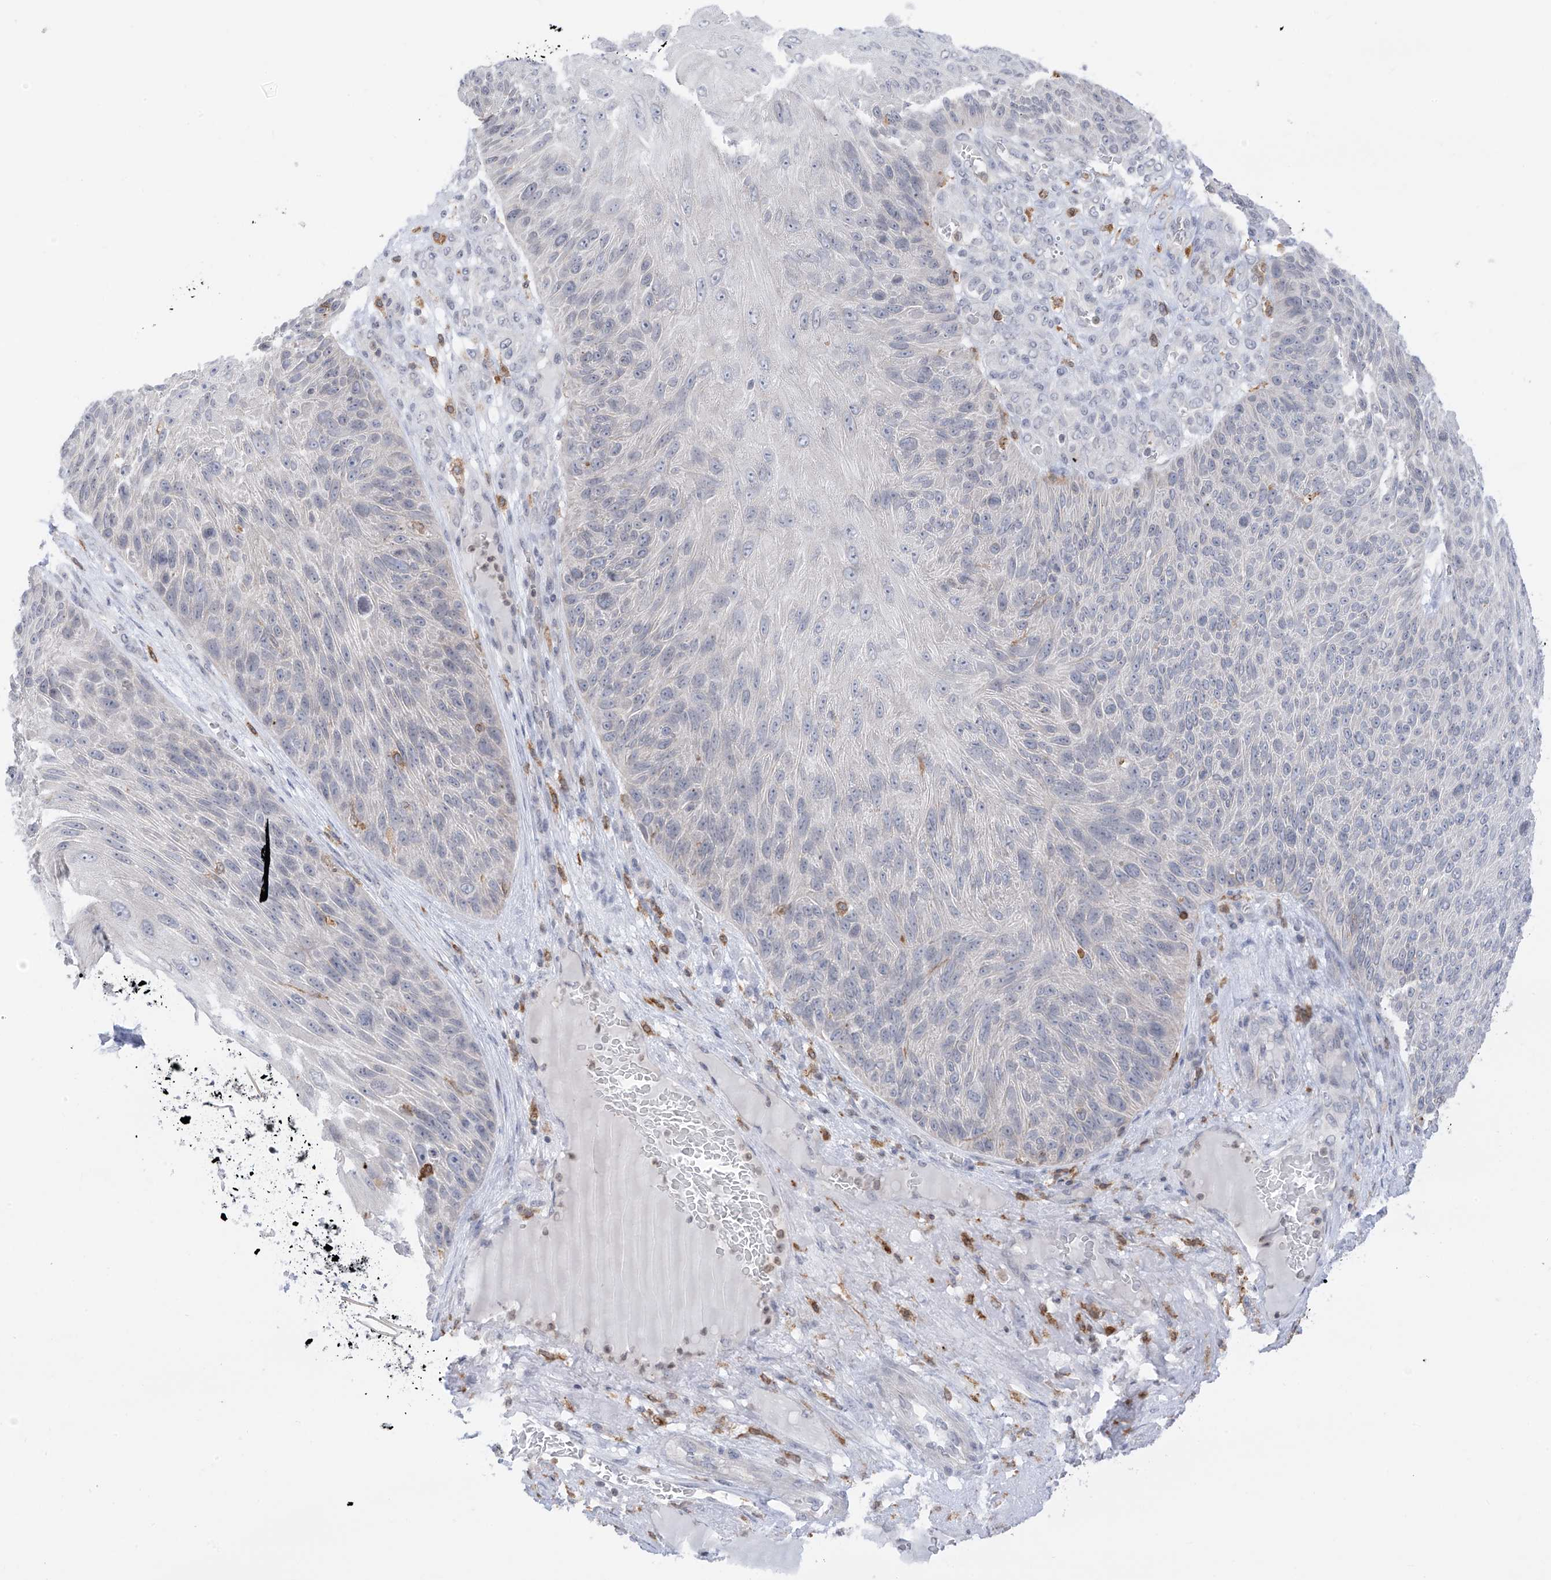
{"staining": {"intensity": "negative", "quantity": "none", "location": "none"}, "tissue": "skin cancer", "cell_type": "Tumor cells", "image_type": "cancer", "snomed": [{"axis": "morphology", "description": "Squamous cell carcinoma, NOS"}, {"axis": "topography", "description": "Skin"}], "caption": "This is an IHC micrograph of skin cancer (squamous cell carcinoma). There is no positivity in tumor cells.", "gene": "TBXAS1", "patient": {"sex": "female", "age": 88}}